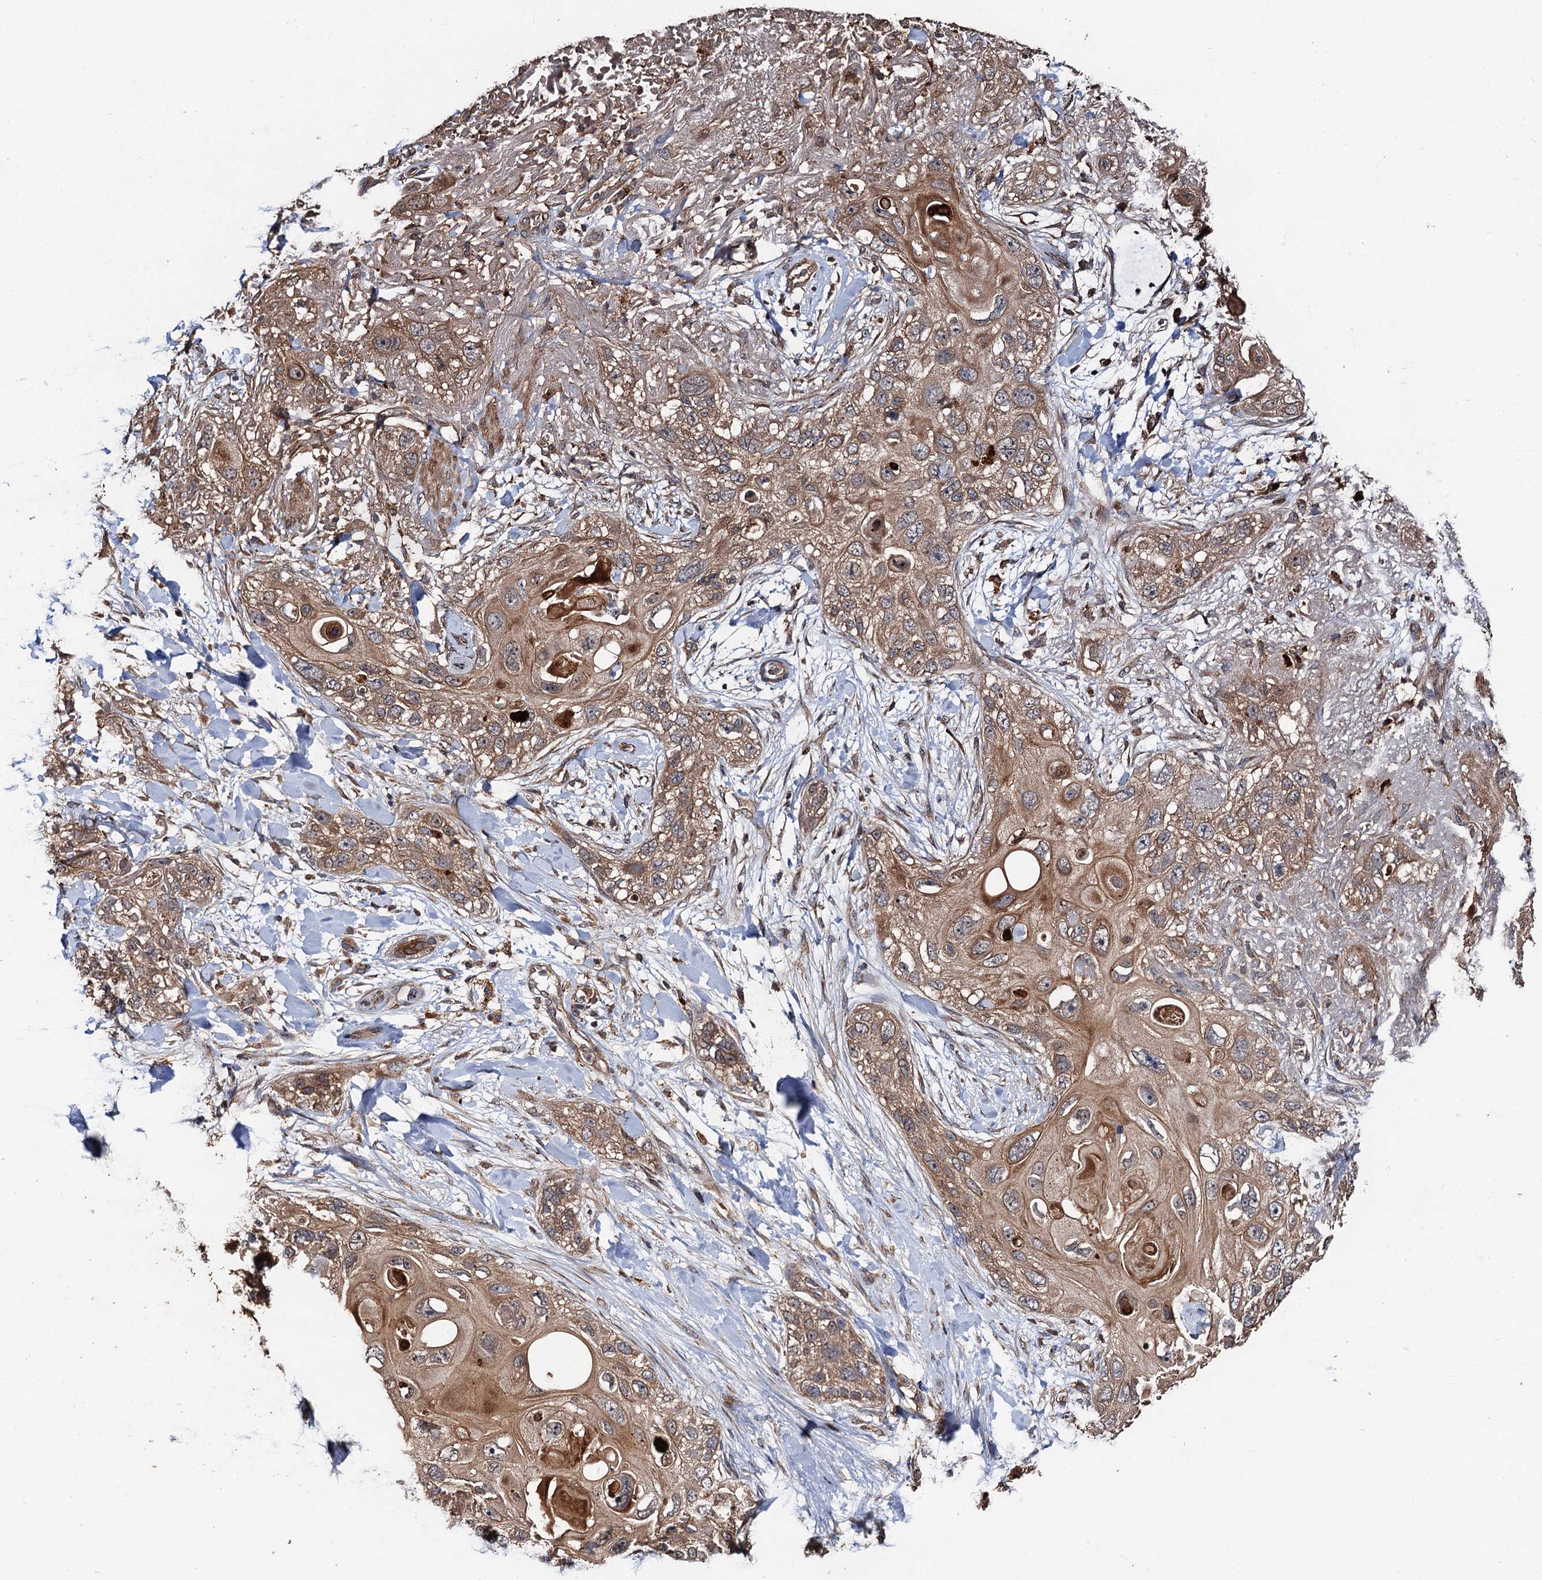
{"staining": {"intensity": "moderate", "quantity": ">75%", "location": "cytoplasmic/membranous"}, "tissue": "skin cancer", "cell_type": "Tumor cells", "image_type": "cancer", "snomed": [{"axis": "morphology", "description": "Normal tissue, NOS"}, {"axis": "morphology", "description": "Squamous cell carcinoma, NOS"}, {"axis": "topography", "description": "Skin"}], "caption": "IHC staining of squamous cell carcinoma (skin), which reveals medium levels of moderate cytoplasmic/membranous positivity in approximately >75% of tumor cells indicating moderate cytoplasmic/membranous protein staining. The staining was performed using DAB (3,3'-diaminobenzidine) (brown) for protein detection and nuclei were counterstained in hematoxylin (blue).", "gene": "TMEM39B", "patient": {"sex": "male", "age": 72}}